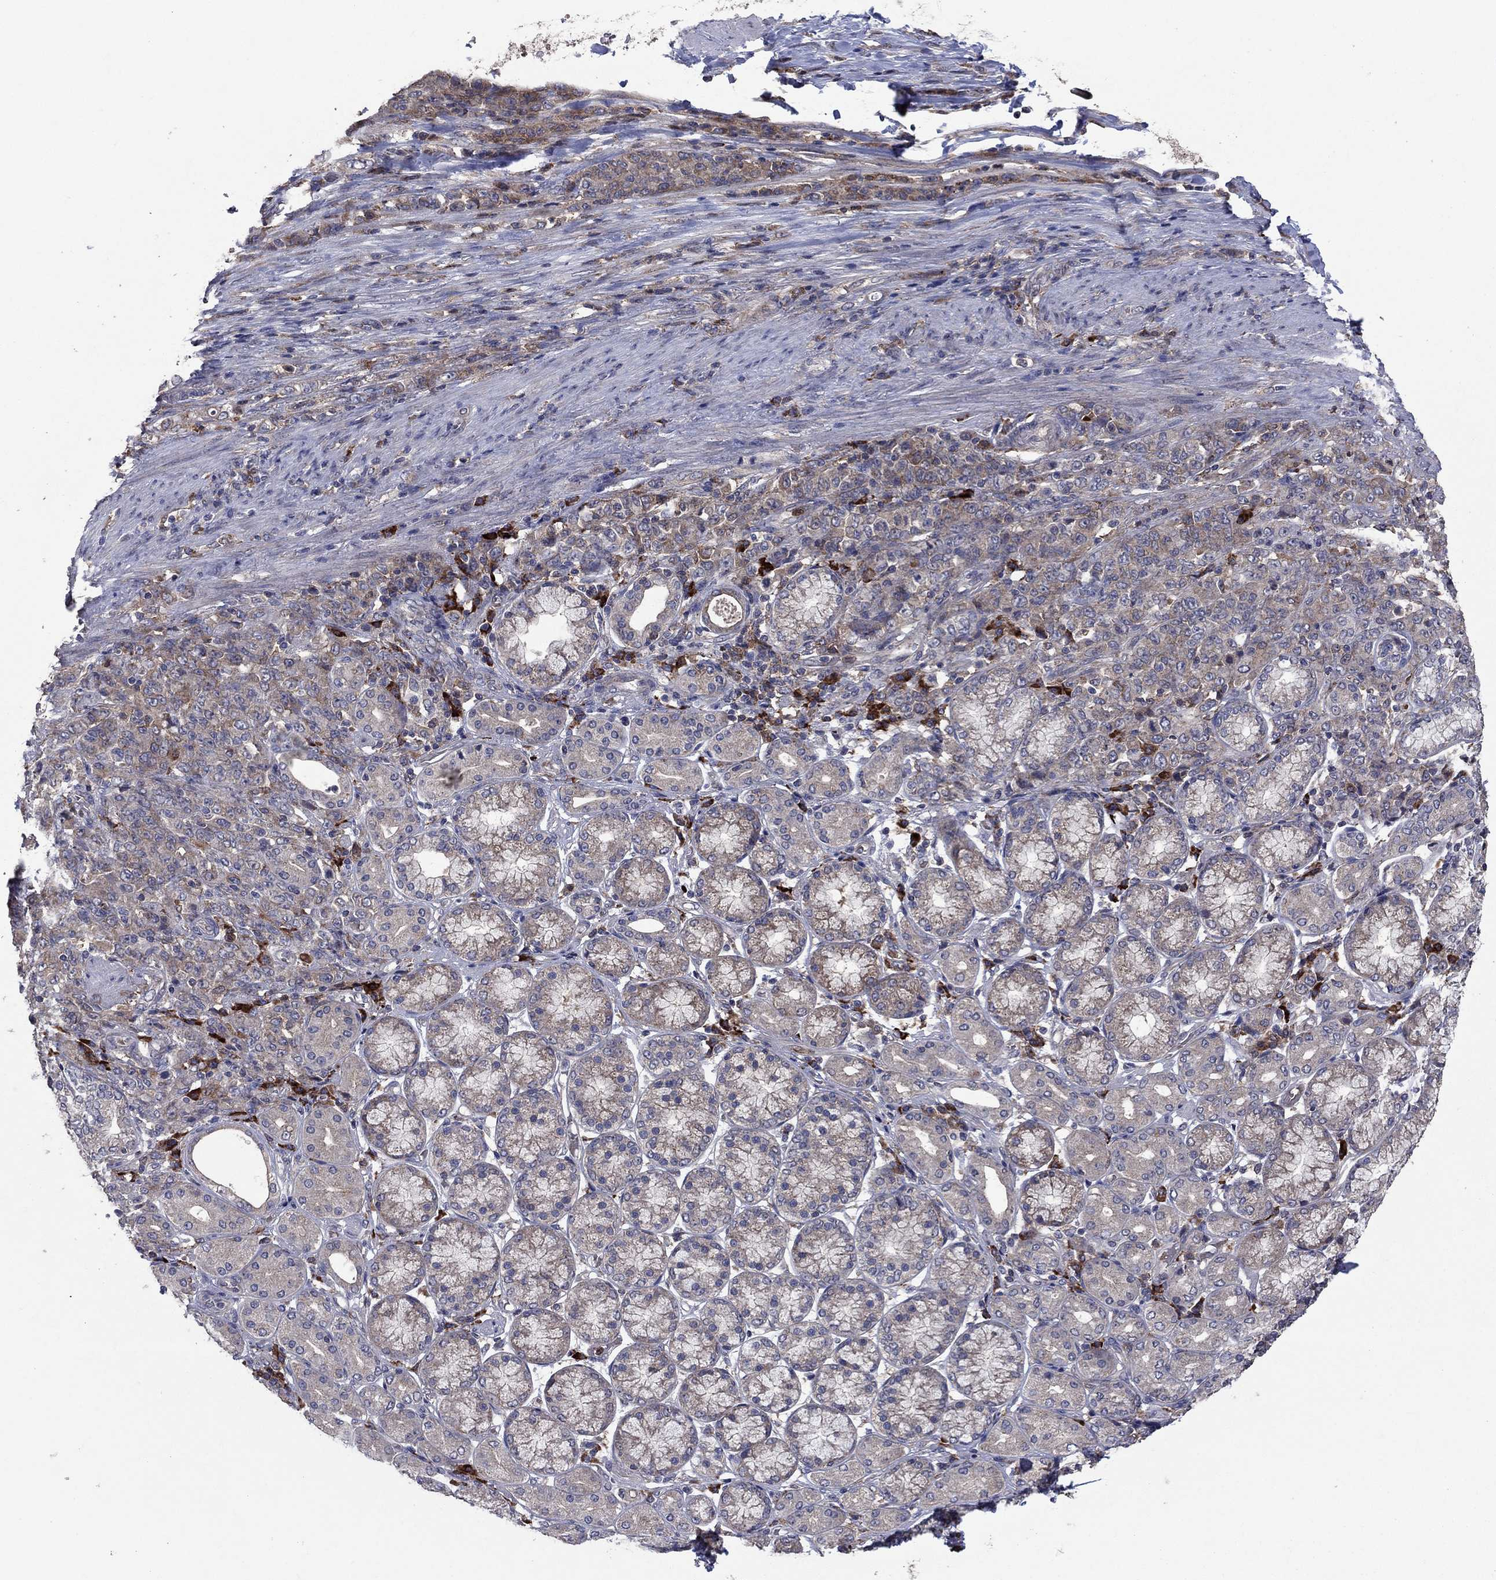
{"staining": {"intensity": "weak", "quantity": "25%-75%", "location": "cytoplasmic/membranous"}, "tissue": "stomach cancer", "cell_type": "Tumor cells", "image_type": "cancer", "snomed": [{"axis": "morphology", "description": "Normal tissue, NOS"}, {"axis": "morphology", "description": "Adenocarcinoma, NOS"}, {"axis": "topography", "description": "Stomach"}], "caption": "Protein staining by immunohistochemistry demonstrates weak cytoplasmic/membranous expression in about 25%-75% of tumor cells in adenocarcinoma (stomach). (Brightfield microscopy of DAB IHC at high magnification).", "gene": "MEA1", "patient": {"sex": "female", "age": 79}}